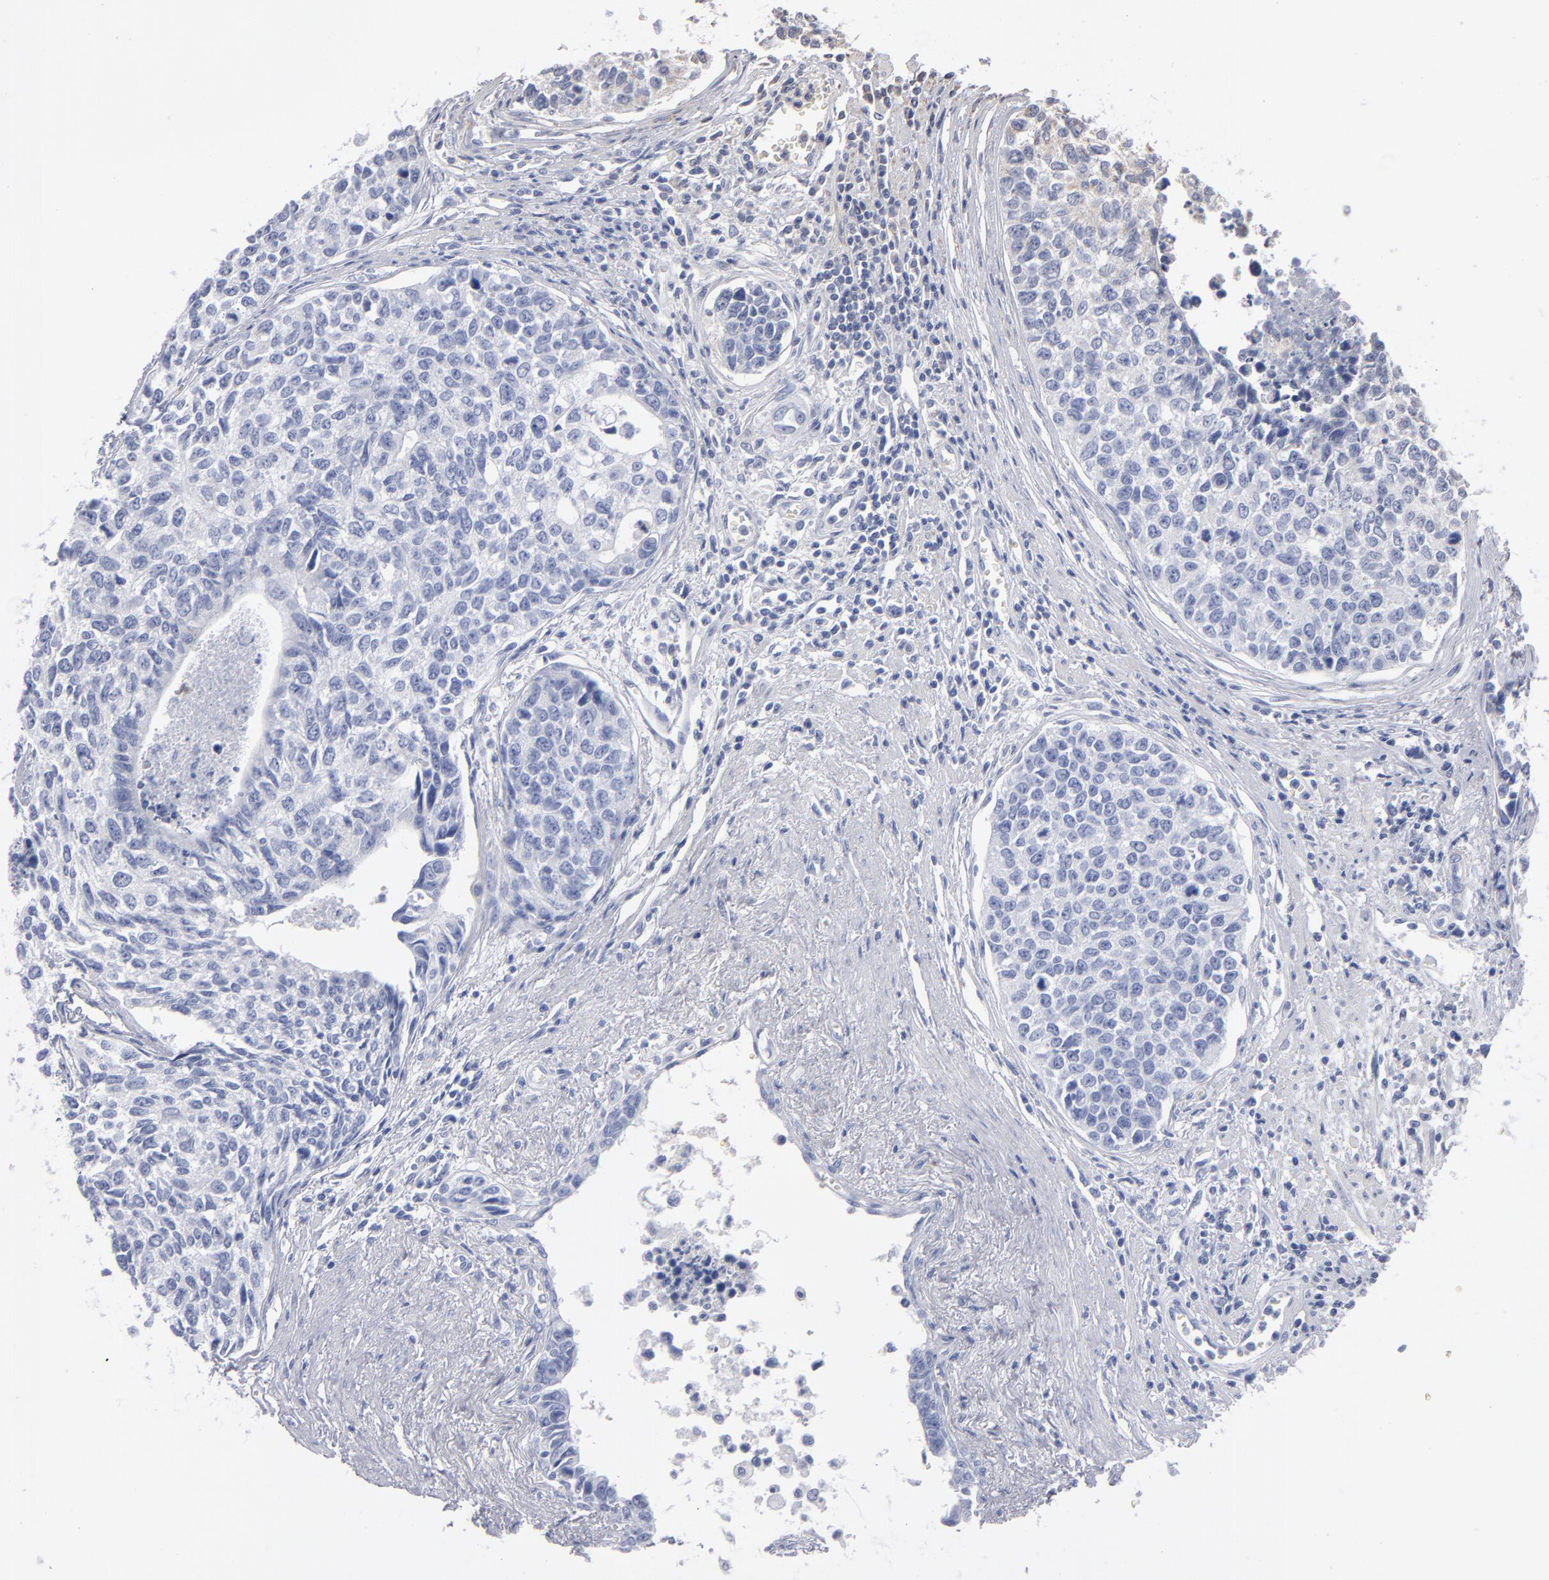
{"staining": {"intensity": "weak", "quantity": ">75%", "location": "cytoplasmic/membranous"}, "tissue": "urothelial cancer", "cell_type": "Tumor cells", "image_type": "cancer", "snomed": [{"axis": "morphology", "description": "Urothelial carcinoma, High grade"}, {"axis": "topography", "description": "Urinary bladder"}], "caption": "Urothelial cancer stained with DAB IHC exhibits low levels of weak cytoplasmic/membranous expression in approximately >75% of tumor cells. (IHC, brightfield microscopy, high magnification).", "gene": "MIPOL1", "patient": {"sex": "male", "age": 81}}